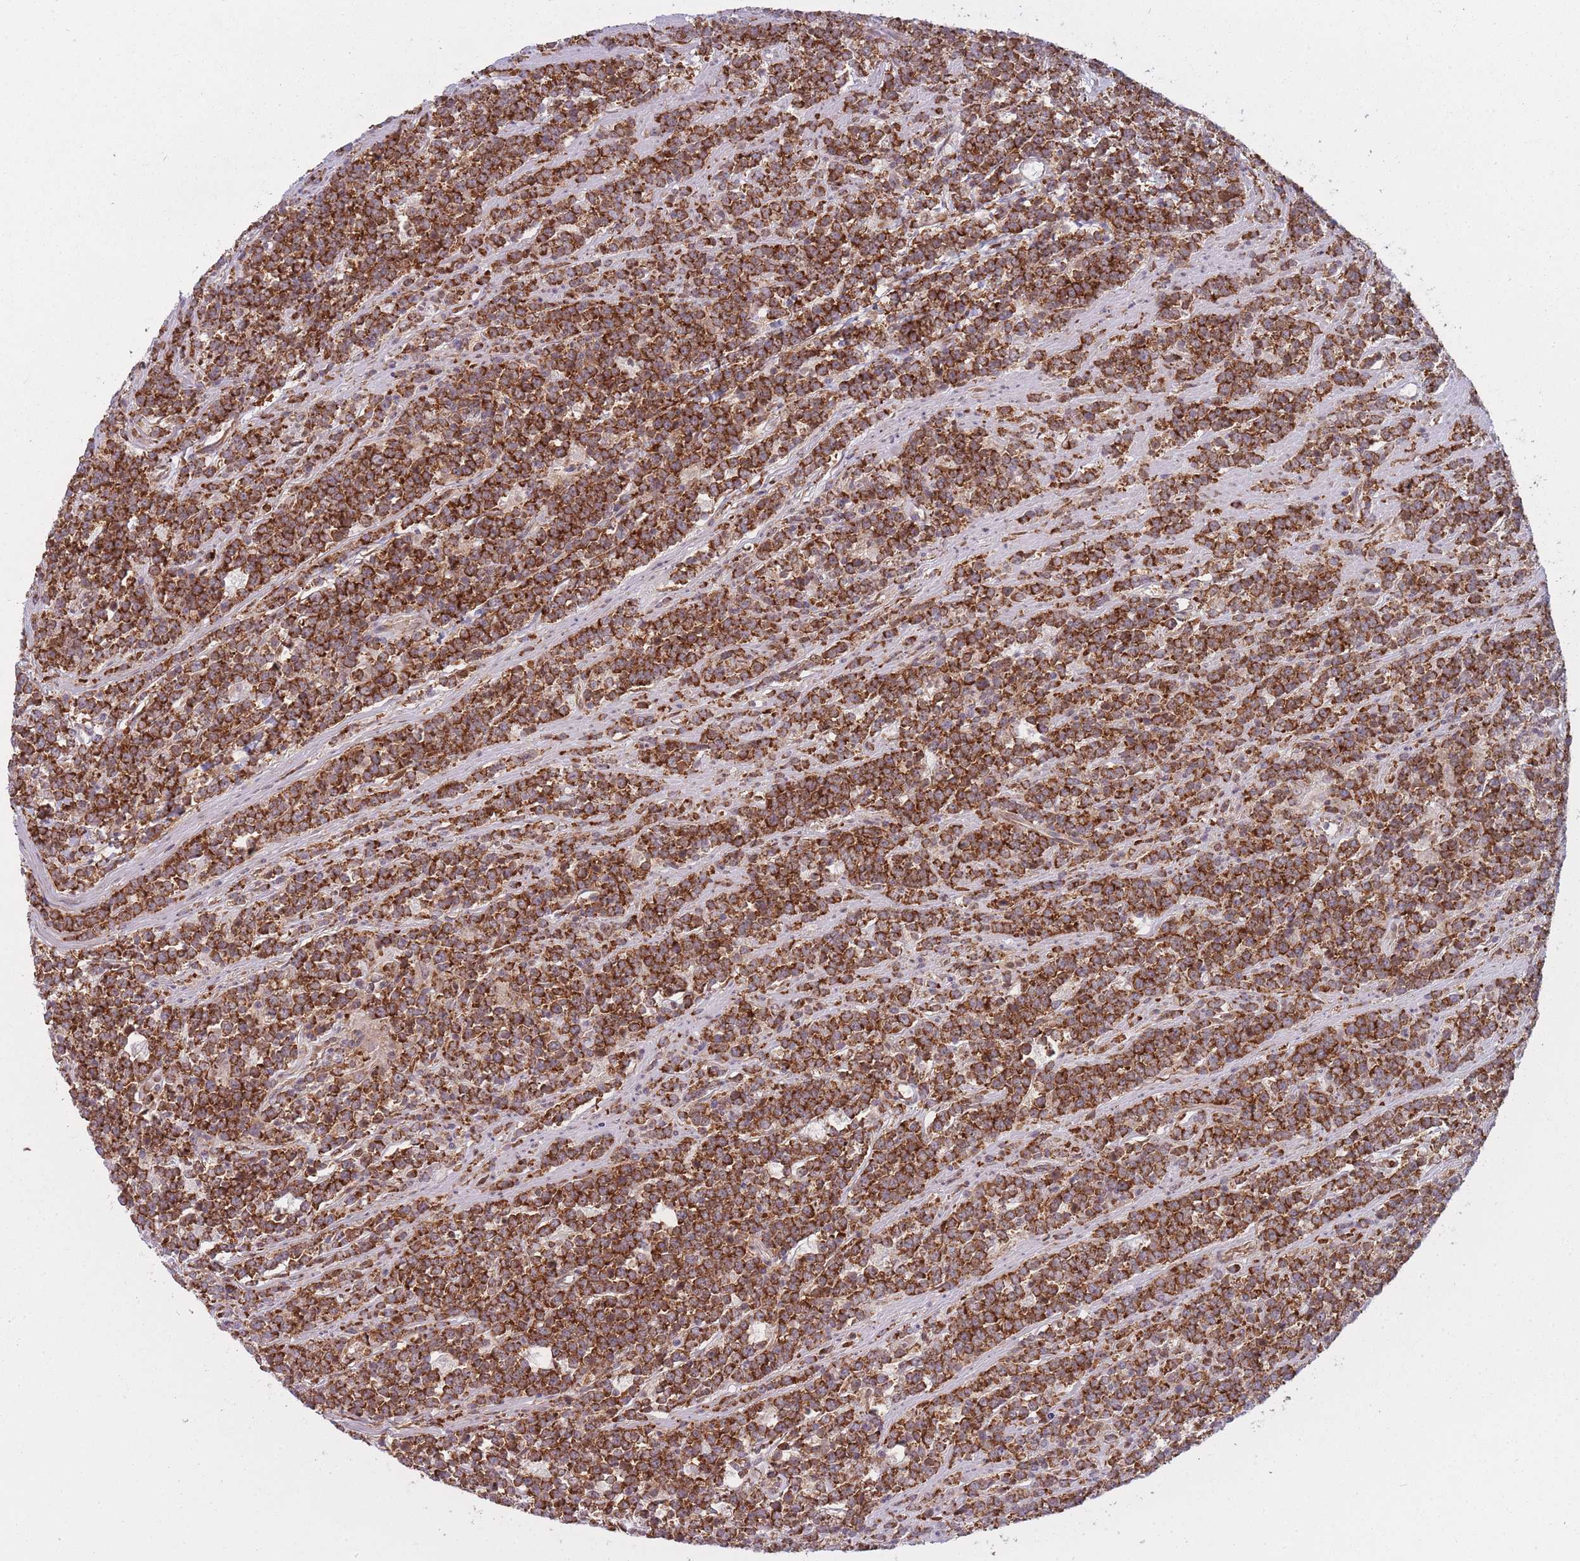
{"staining": {"intensity": "strong", "quantity": ">75%", "location": "cytoplasmic/membranous"}, "tissue": "lymphoma", "cell_type": "Tumor cells", "image_type": "cancer", "snomed": [{"axis": "morphology", "description": "Malignant lymphoma, non-Hodgkin's type, High grade"}, {"axis": "topography", "description": "Small intestine"}, {"axis": "topography", "description": "Colon"}], "caption": "A brown stain shows strong cytoplasmic/membranous positivity of a protein in lymphoma tumor cells.", "gene": "CCDC124", "patient": {"sex": "male", "age": 8}}